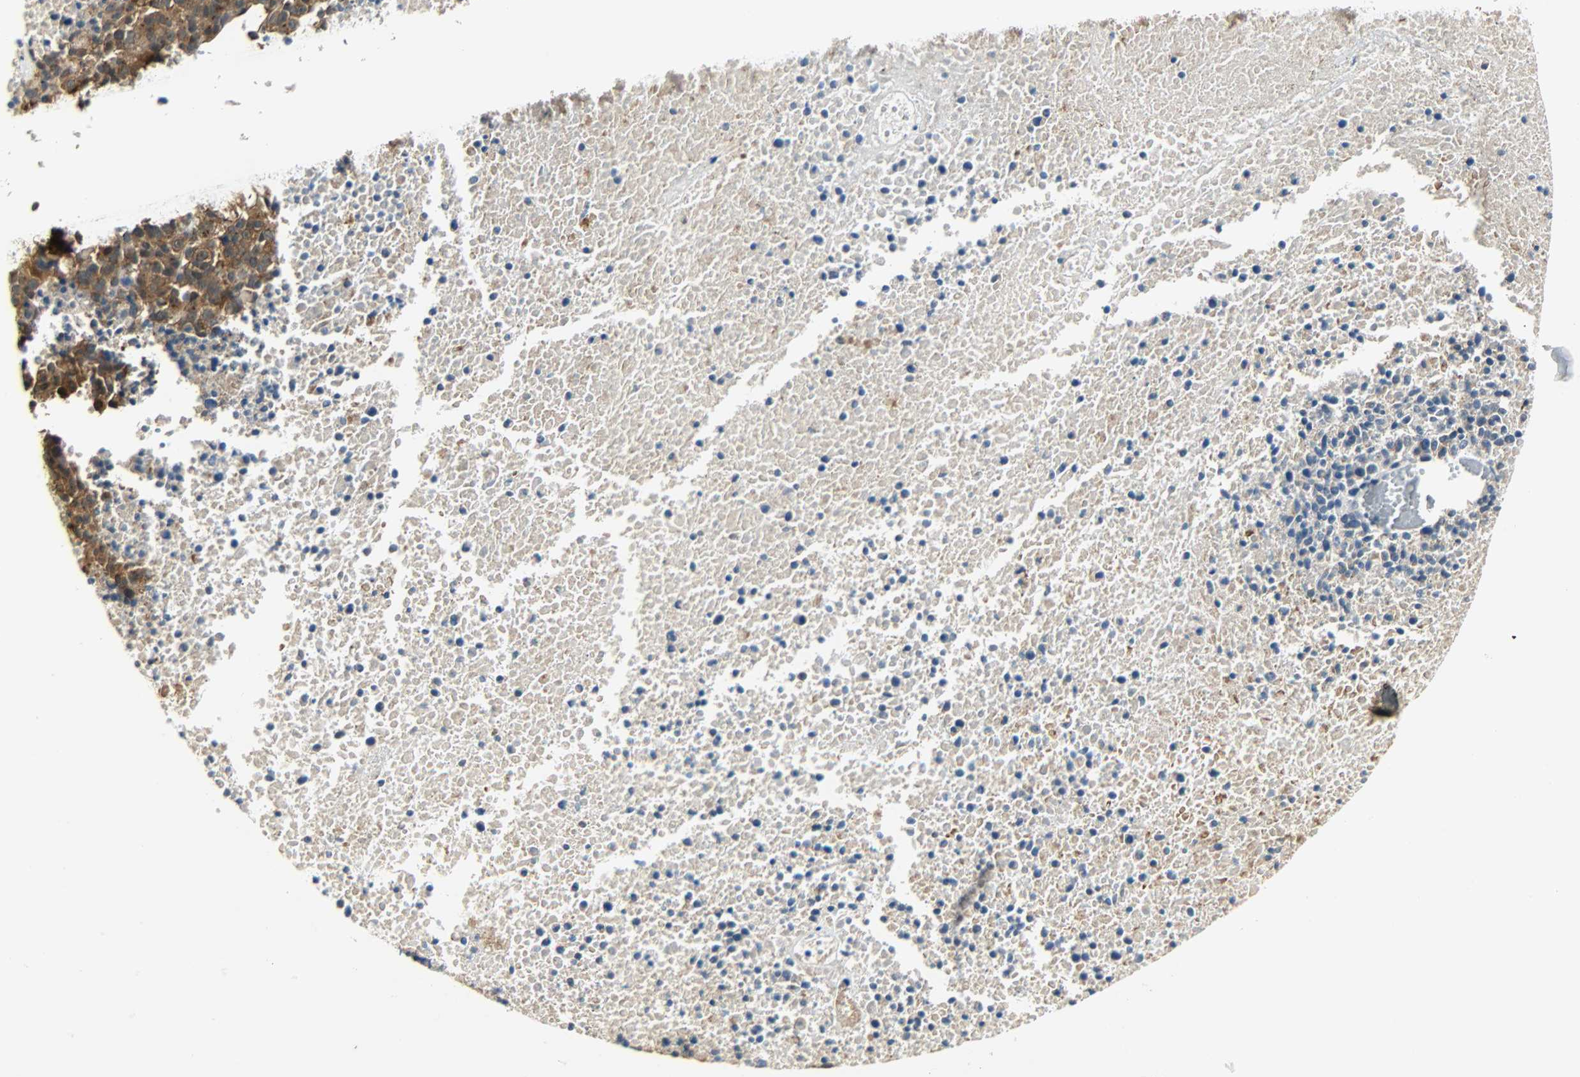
{"staining": {"intensity": "moderate", "quantity": ">75%", "location": "cytoplasmic/membranous"}, "tissue": "melanoma", "cell_type": "Tumor cells", "image_type": "cancer", "snomed": [{"axis": "morphology", "description": "Malignant melanoma, Metastatic site"}, {"axis": "topography", "description": "Cerebral cortex"}], "caption": "Immunohistochemistry micrograph of neoplastic tissue: human malignant melanoma (metastatic site) stained using immunohistochemistry (IHC) displays medium levels of moderate protein expression localized specifically in the cytoplasmic/membranous of tumor cells, appearing as a cytoplasmic/membranous brown color.", "gene": "KIAA1217", "patient": {"sex": "female", "age": 52}}